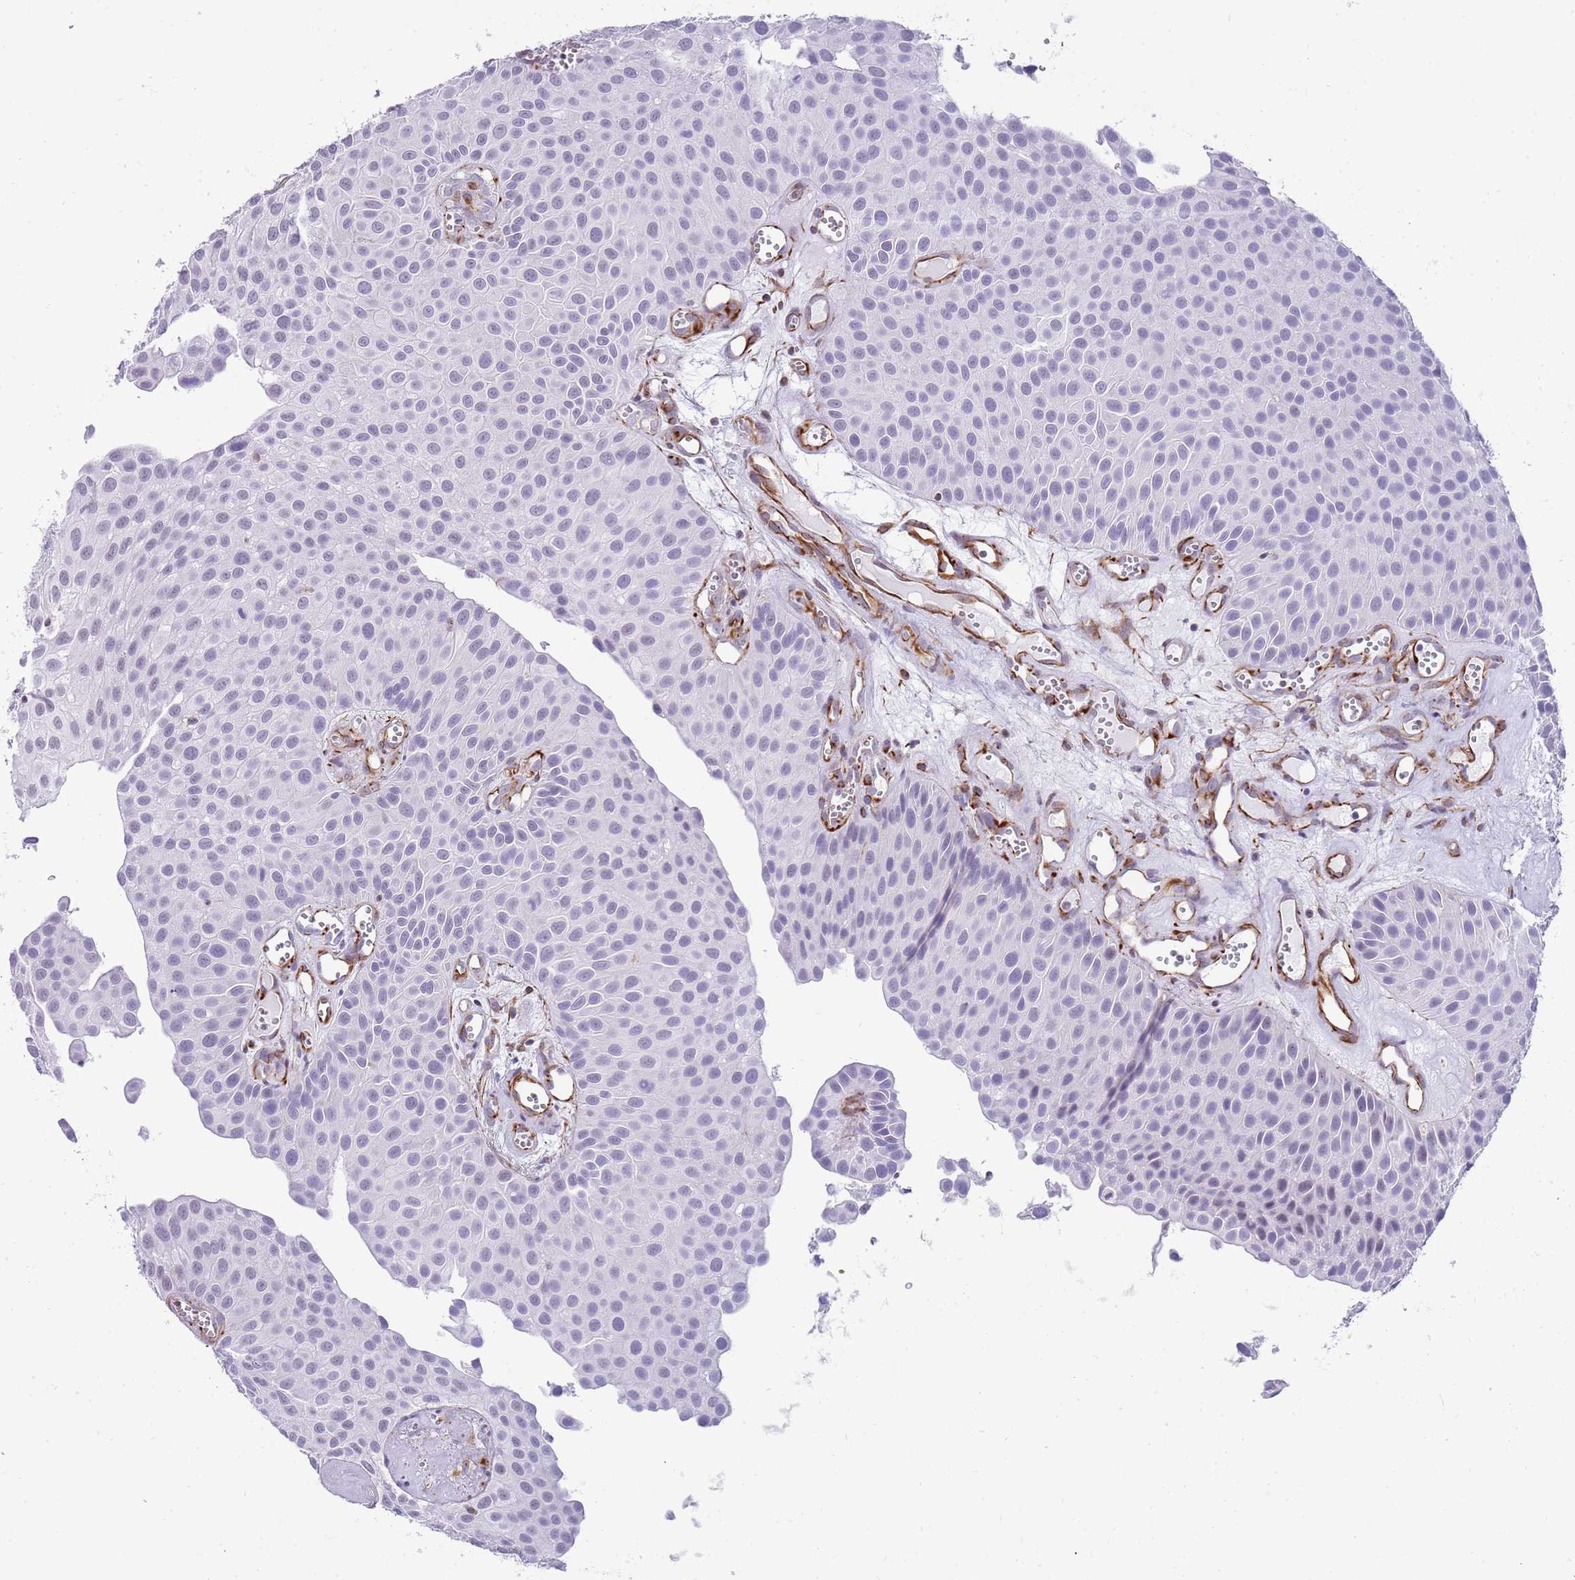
{"staining": {"intensity": "negative", "quantity": "none", "location": "none"}, "tissue": "urothelial cancer", "cell_type": "Tumor cells", "image_type": "cancer", "snomed": [{"axis": "morphology", "description": "Urothelial carcinoma, Low grade"}, {"axis": "topography", "description": "Urinary bladder"}], "caption": "Tumor cells show no significant staining in low-grade urothelial carcinoma.", "gene": "NBPF3", "patient": {"sex": "male", "age": 88}}